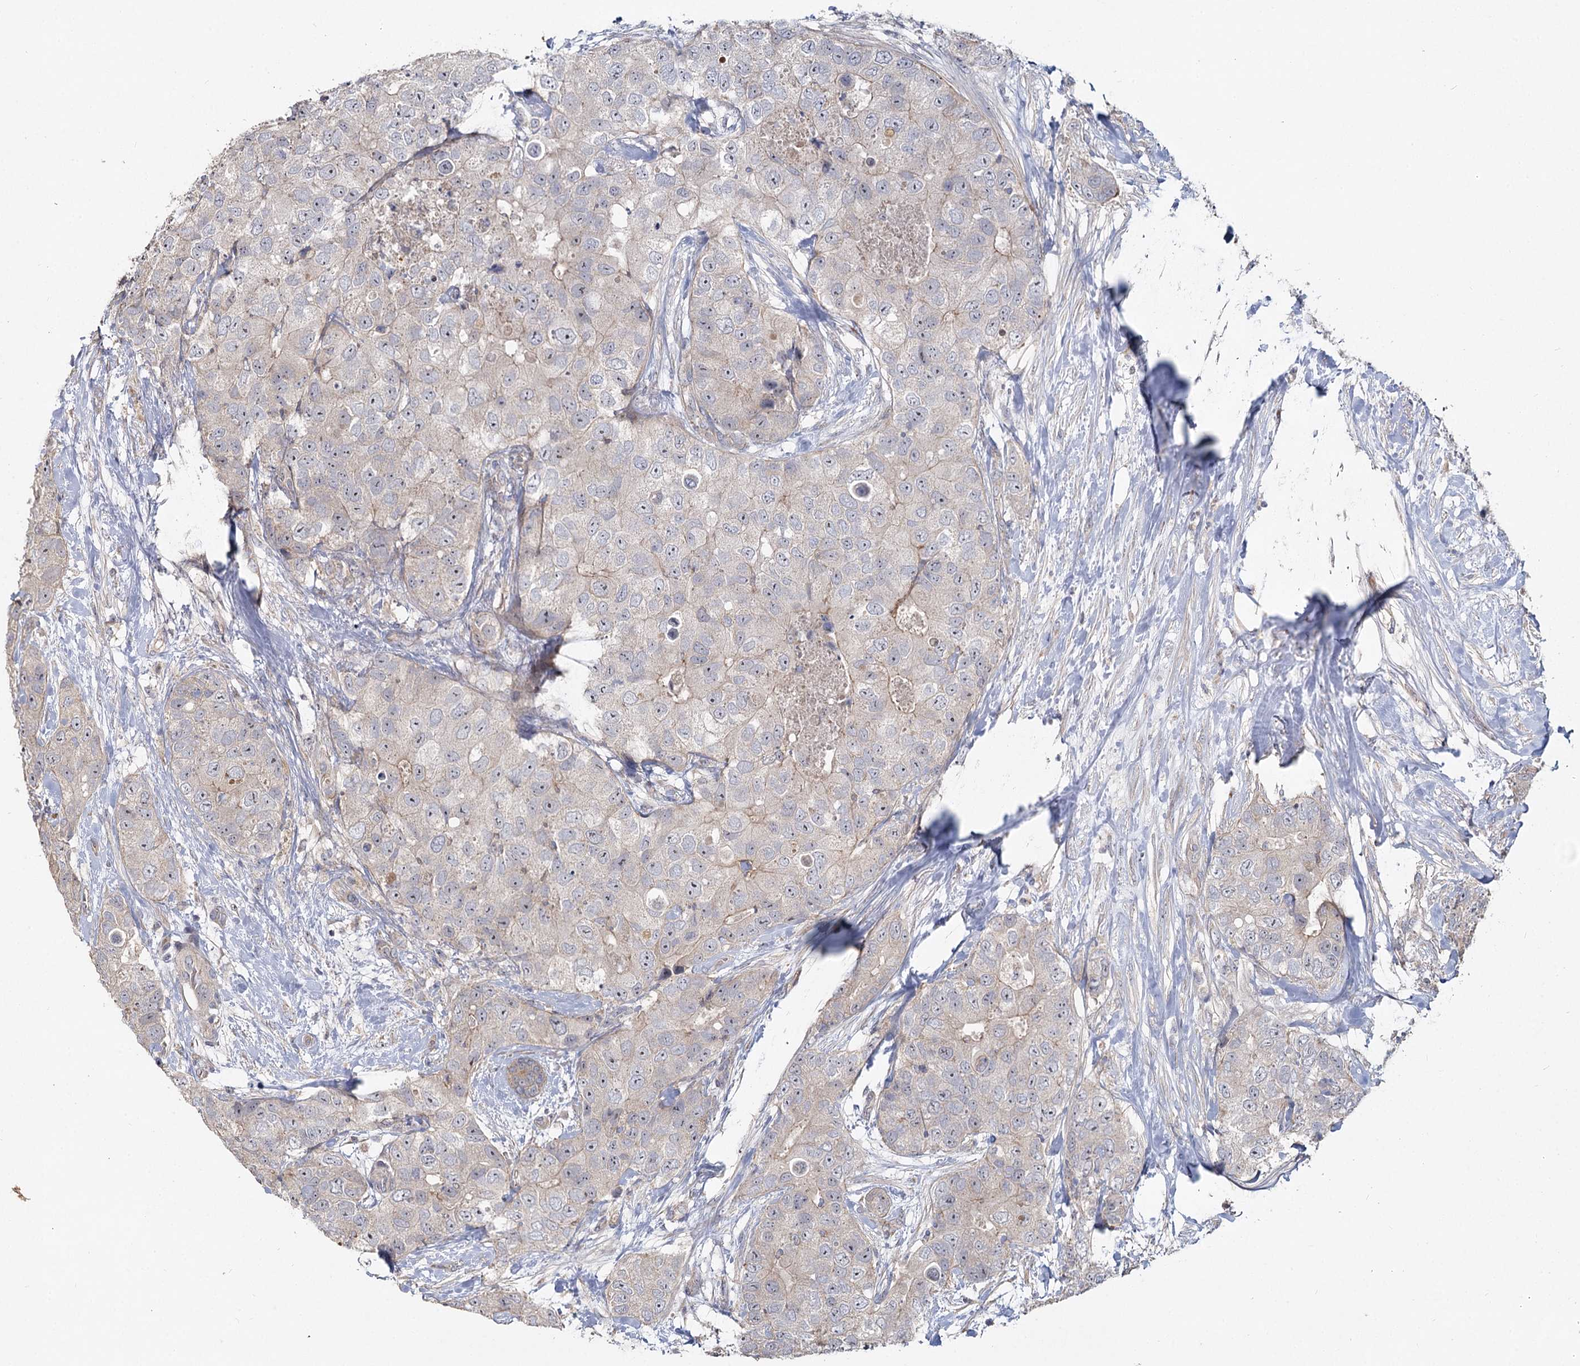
{"staining": {"intensity": "negative", "quantity": "none", "location": "none"}, "tissue": "breast cancer", "cell_type": "Tumor cells", "image_type": "cancer", "snomed": [{"axis": "morphology", "description": "Duct carcinoma"}, {"axis": "topography", "description": "Breast"}], "caption": "The immunohistochemistry (IHC) photomicrograph has no significant staining in tumor cells of breast cancer tissue. (DAB (3,3'-diaminobenzidine) IHC visualized using brightfield microscopy, high magnification).", "gene": "ANGPTL5", "patient": {"sex": "female", "age": 62}}